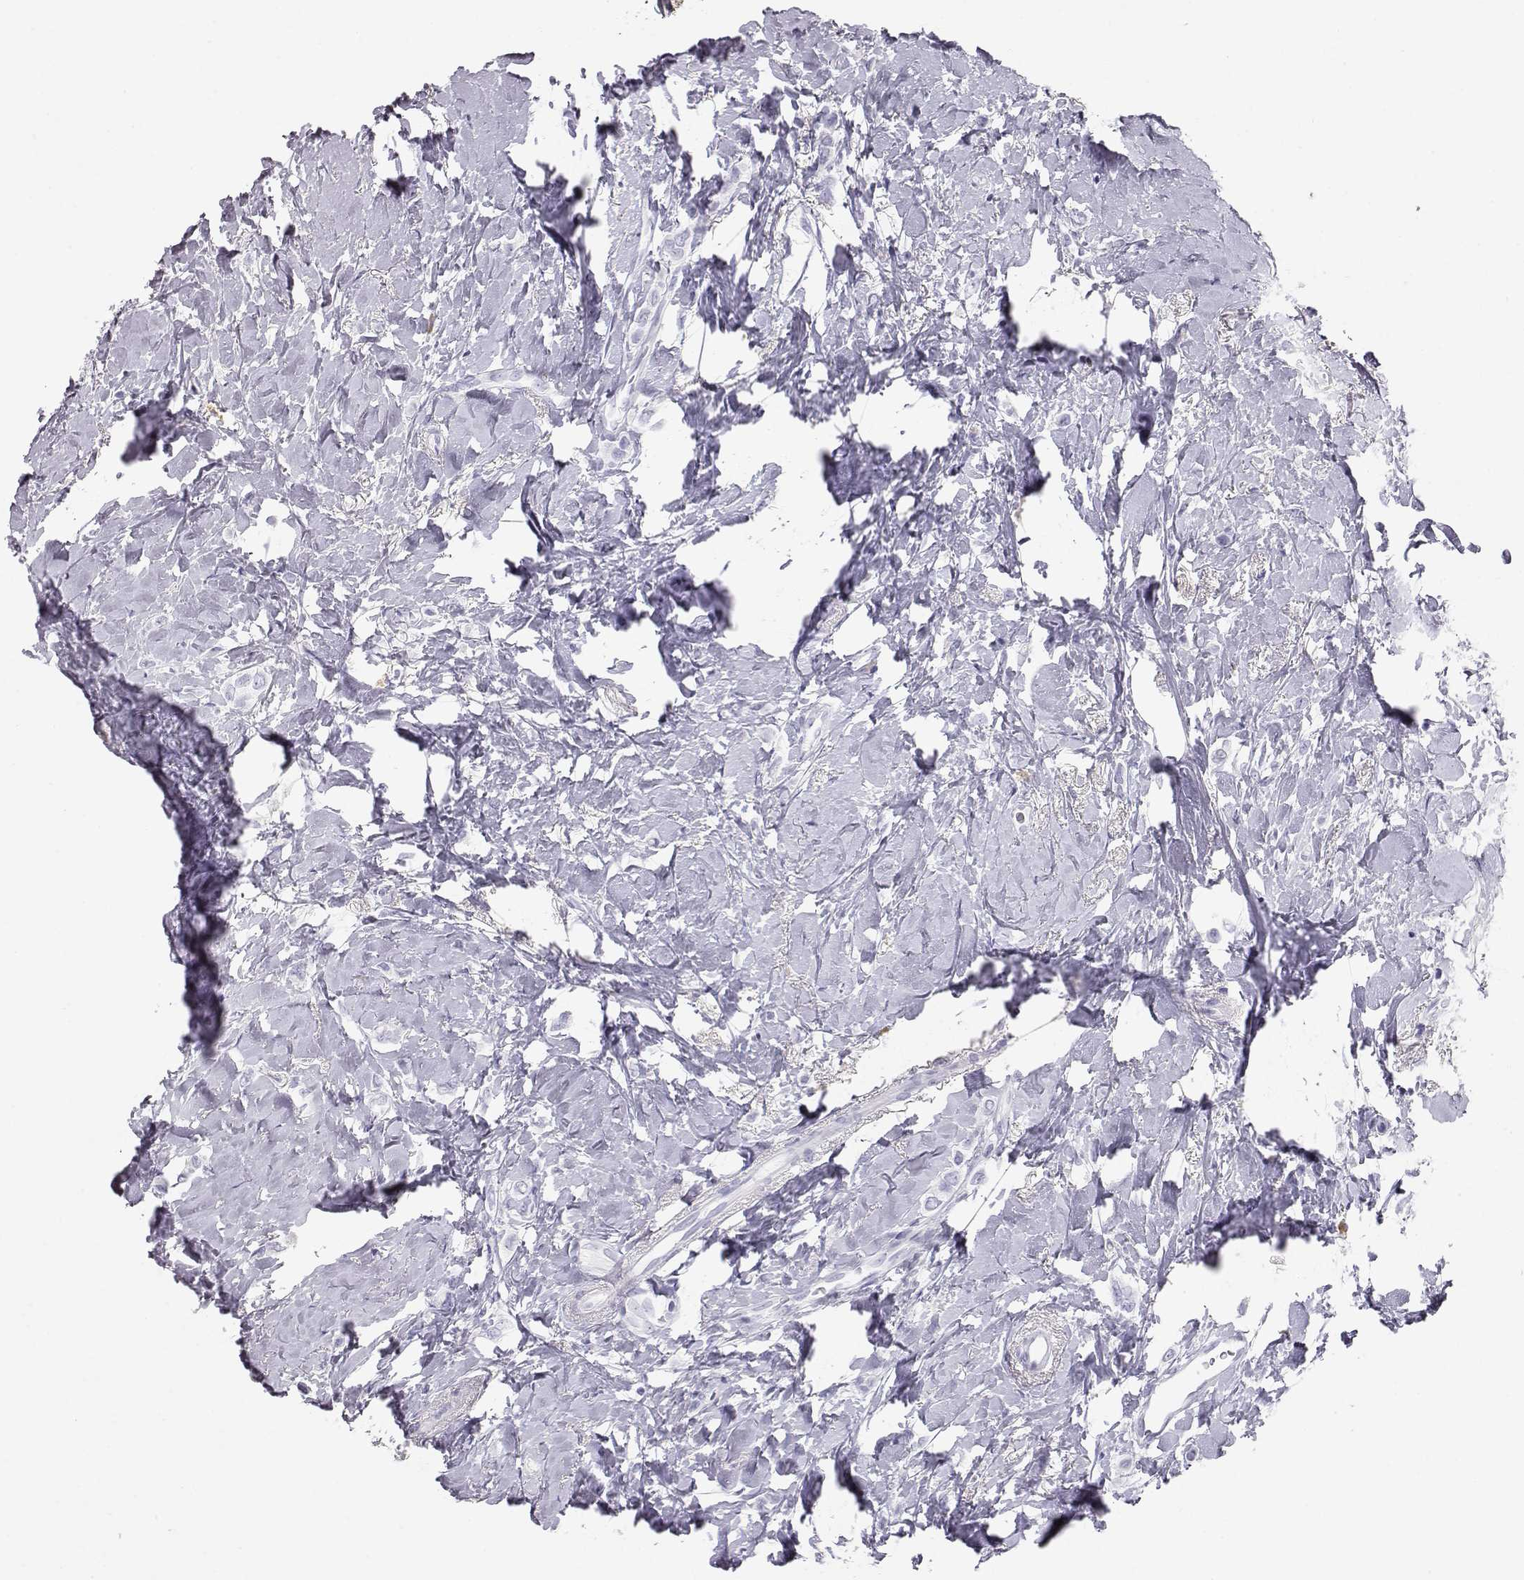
{"staining": {"intensity": "negative", "quantity": "none", "location": "none"}, "tissue": "breast cancer", "cell_type": "Tumor cells", "image_type": "cancer", "snomed": [{"axis": "morphology", "description": "Lobular carcinoma"}, {"axis": "topography", "description": "Breast"}], "caption": "Photomicrograph shows no significant protein positivity in tumor cells of breast cancer.", "gene": "ITLN2", "patient": {"sex": "female", "age": 66}}